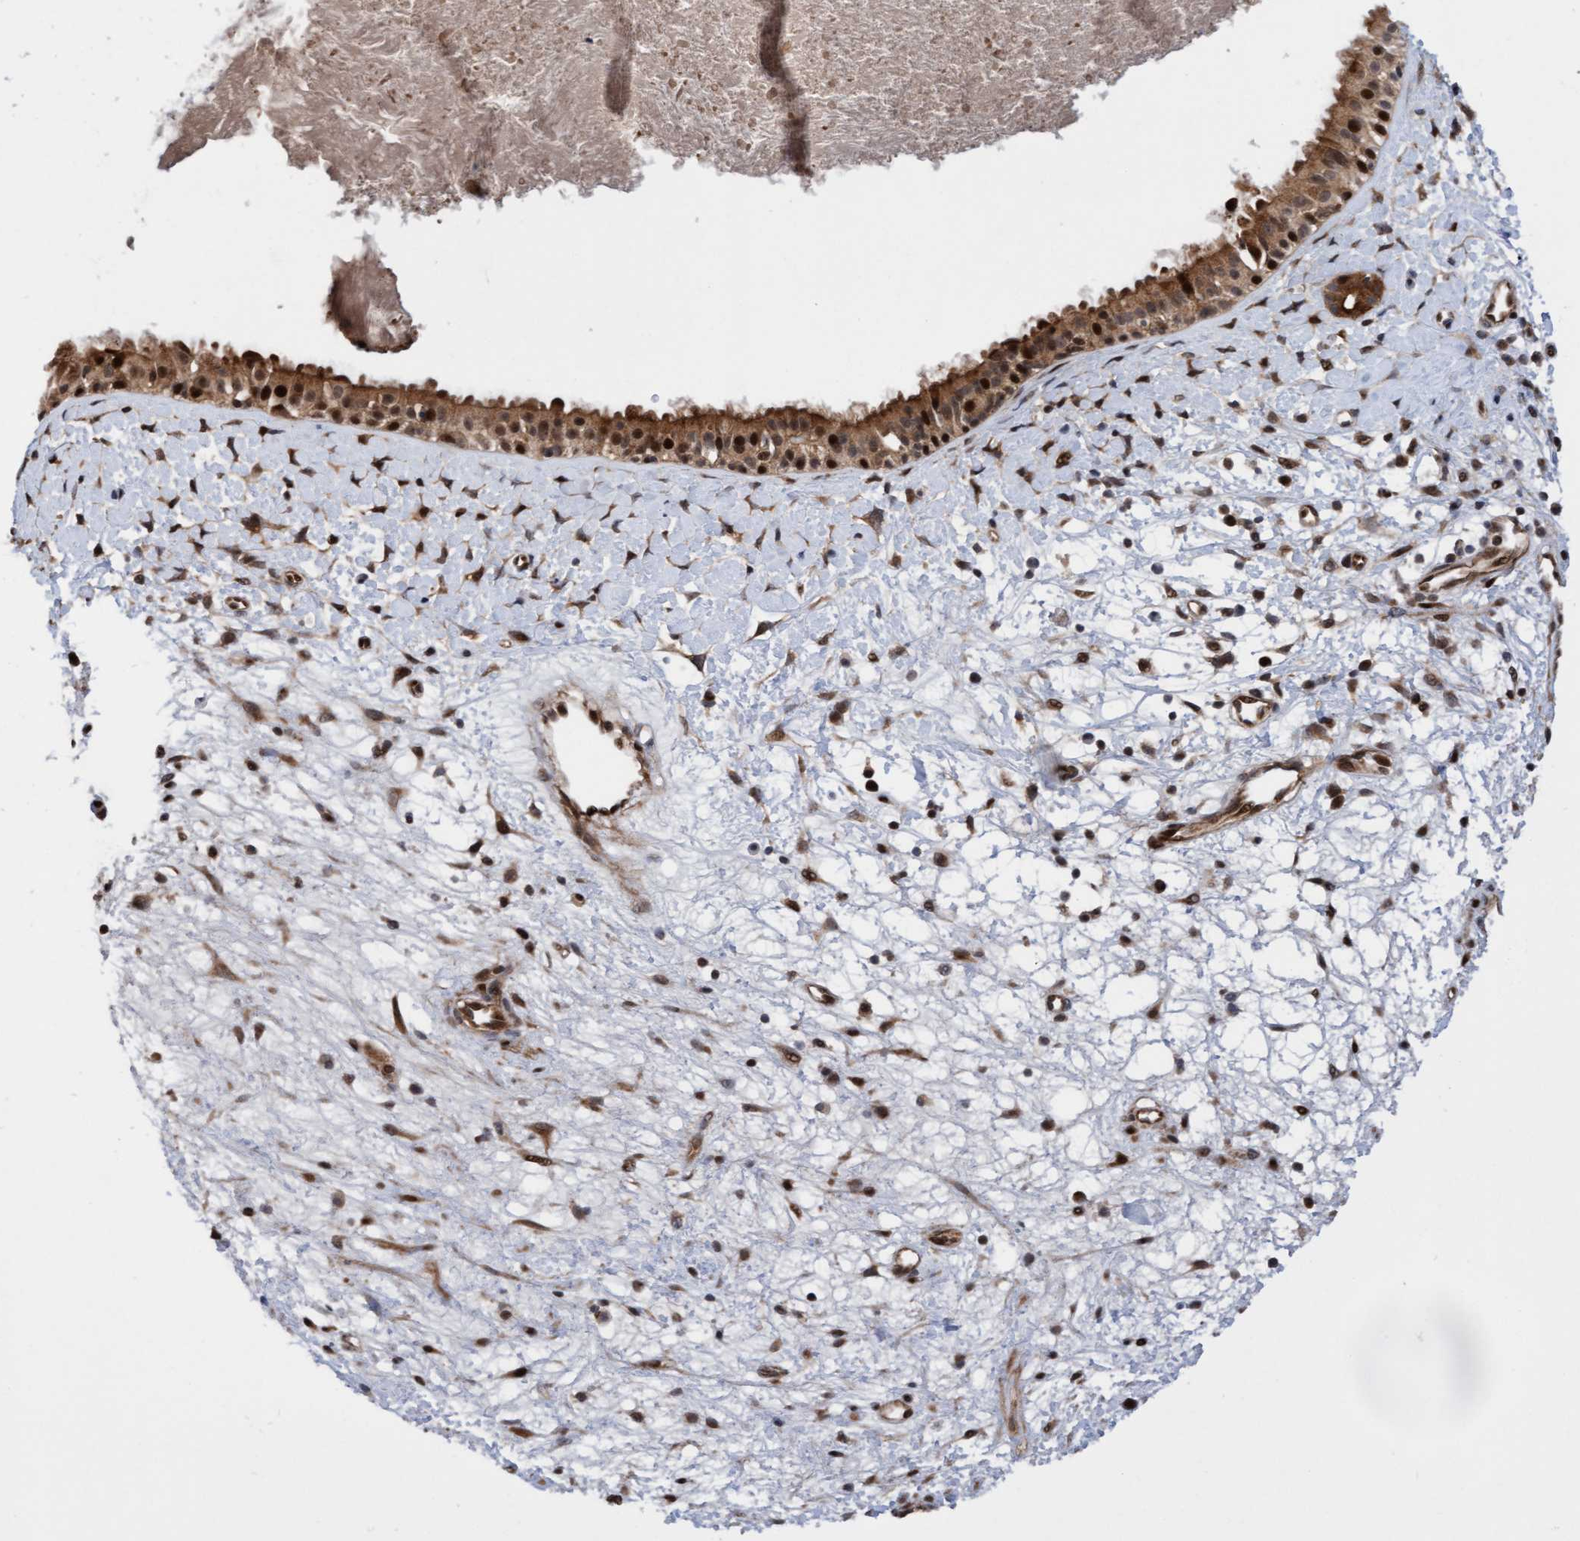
{"staining": {"intensity": "strong", "quantity": ">75%", "location": "cytoplasmic/membranous,nuclear"}, "tissue": "nasopharynx", "cell_type": "Respiratory epithelial cells", "image_type": "normal", "snomed": [{"axis": "morphology", "description": "Normal tissue, NOS"}, {"axis": "topography", "description": "Nasopharynx"}], "caption": "IHC of normal nasopharynx shows high levels of strong cytoplasmic/membranous,nuclear staining in about >75% of respiratory epithelial cells. Immunohistochemistry stains the protein in brown and the nuclei are stained blue.", "gene": "ITFG1", "patient": {"sex": "male", "age": 22}}